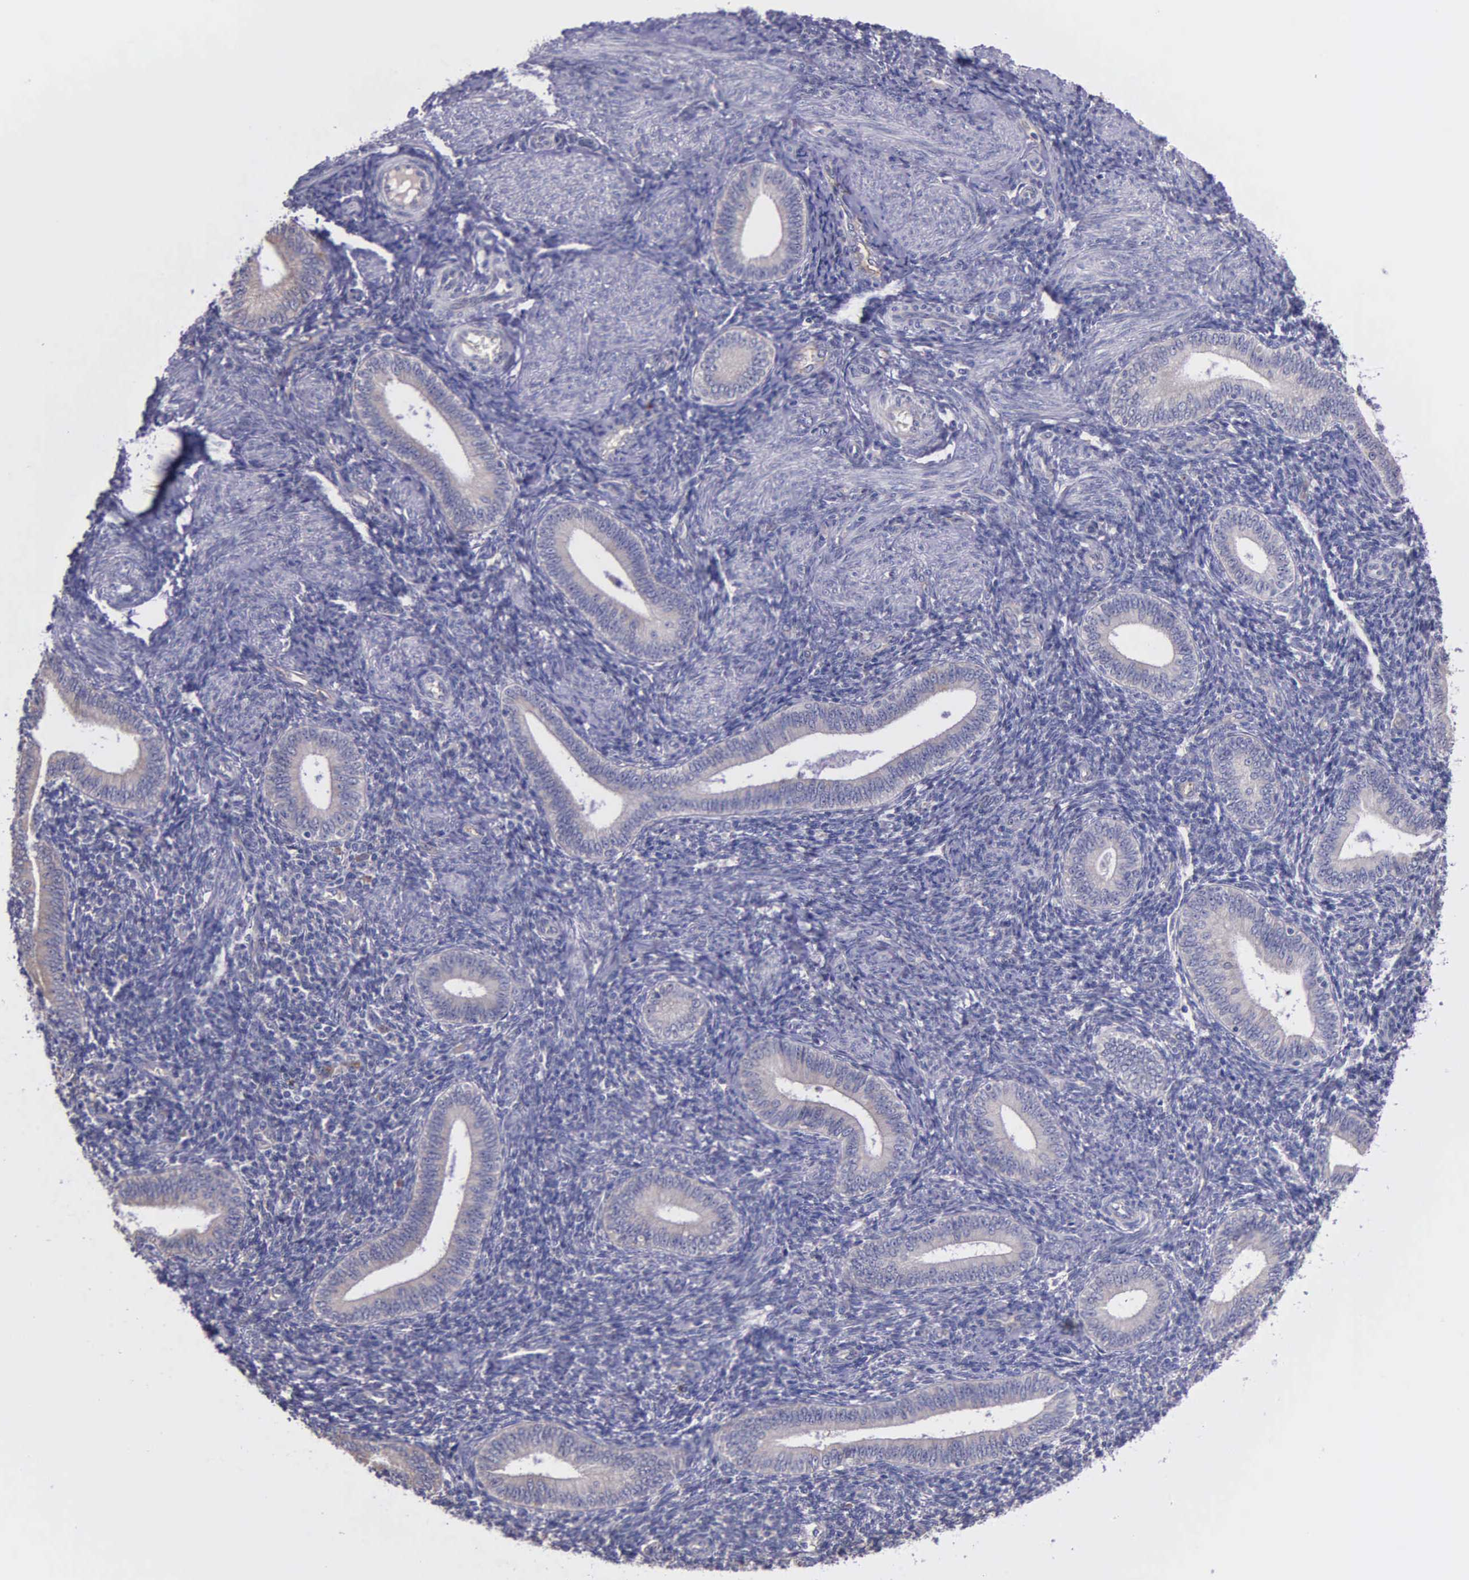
{"staining": {"intensity": "negative", "quantity": "none", "location": "none"}, "tissue": "endometrium", "cell_type": "Cells in endometrial stroma", "image_type": "normal", "snomed": [{"axis": "morphology", "description": "Normal tissue, NOS"}, {"axis": "topography", "description": "Endometrium"}], "caption": "A photomicrograph of human endometrium is negative for staining in cells in endometrial stroma. The staining is performed using DAB (3,3'-diaminobenzidine) brown chromogen with nuclei counter-stained in using hematoxylin.", "gene": "ZC3H12B", "patient": {"sex": "female", "age": 35}}